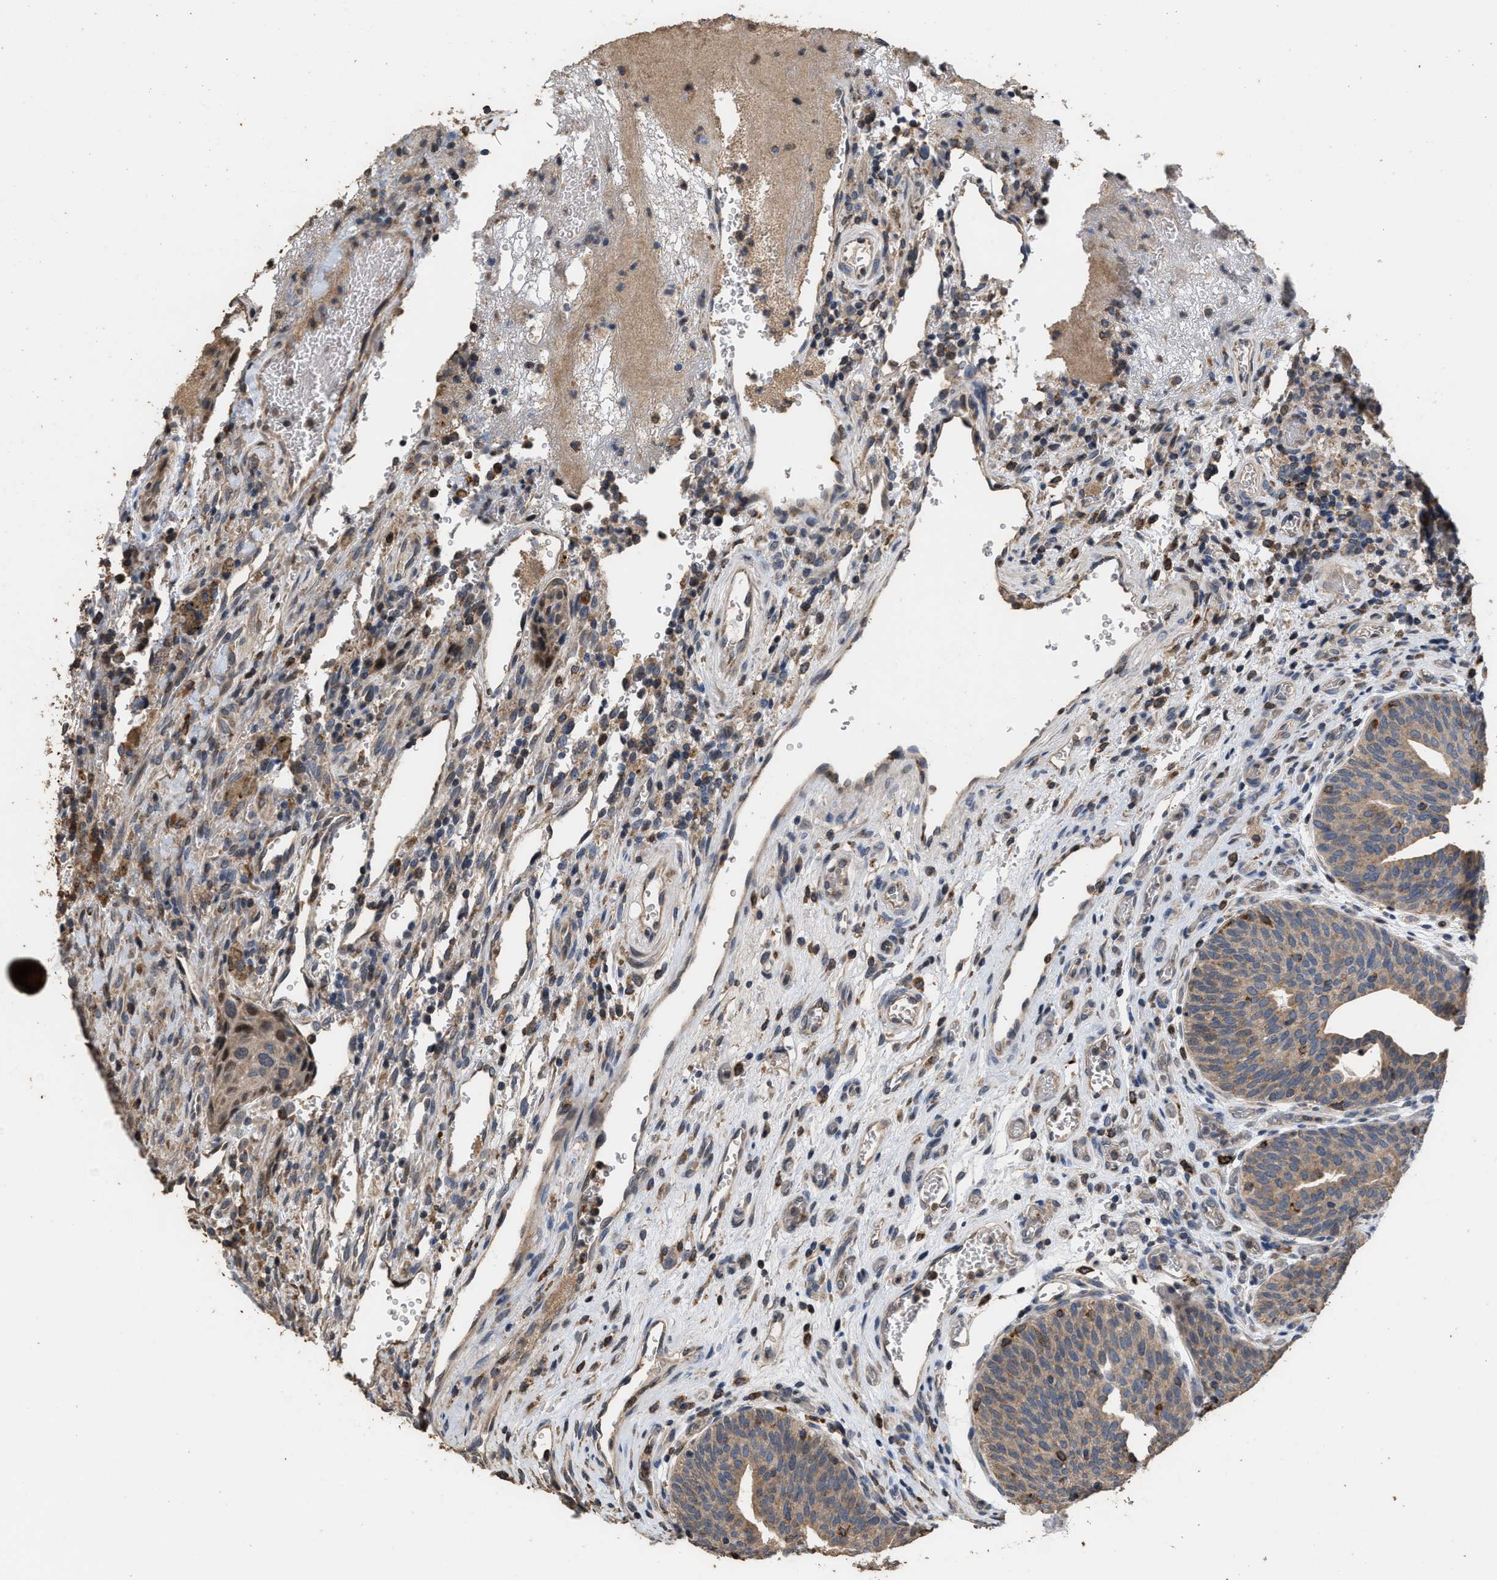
{"staining": {"intensity": "moderate", "quantity": "25%-75%", "location": "cytoplasmic/membranous"}, "tissue": "urothelial cancer", "cell_type": "Tumor cells", "image_type": "cancer", "snomed": [{"axis": "morphology", "description": "Urothelial carcinoma, Low grade"}, {"axis": "morphology", "description": "Urothelial carcinoma, High grade"}, {"axis": "topography", "description": "Urinary bladder"}], "caption": "Tumor cells reveal medium levels of moderate cytoplasmic/membranous positivity in approximately 25%-75% of cells in urothelial carcinoma (low-grade).", "gene": "TDRKH", "patient": {"sex": "male", "age": 35}}